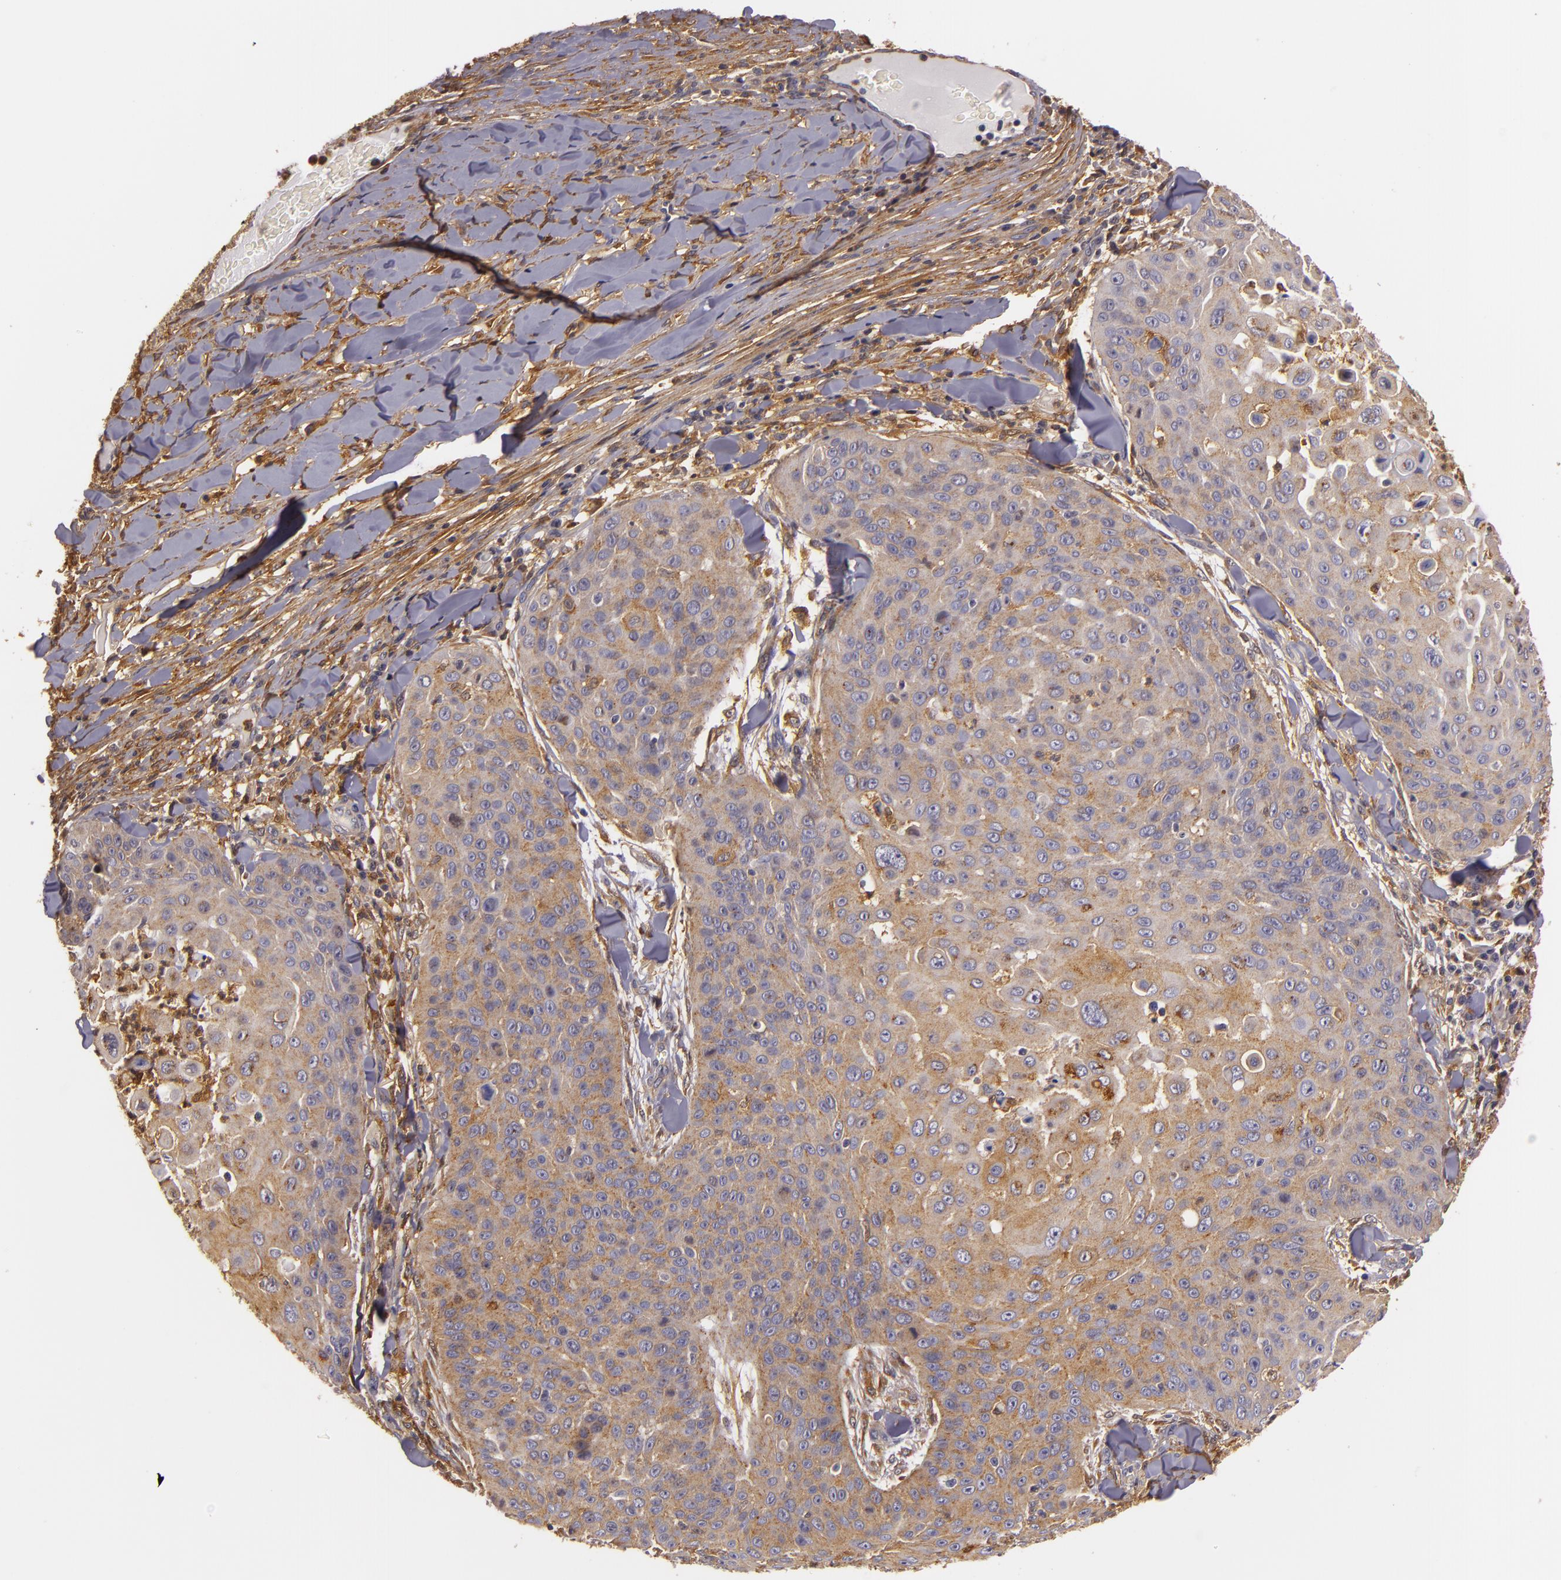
{"staining": {"intensity": "moderate", "quantity": ">75%", "location": "cytoplasmic/membranous"}, "tissue": "skin cancer", "cell_type": "Tumor cells", "image_type": "cancer", "snomed": [{"axis": "morphology", "description": "Squamous cell carcinoma, NOS"}, {"axis": "topography", "description": "Skin"}], "caption": "Skin cancer (squamous cell carcinoma) stained with immunohistochemistry shows moderate cytoplasmic/membranous expression in about >75% of tumor cells.", "gene": "TOM1", "patient": {"sex": "male", "age": 82}}